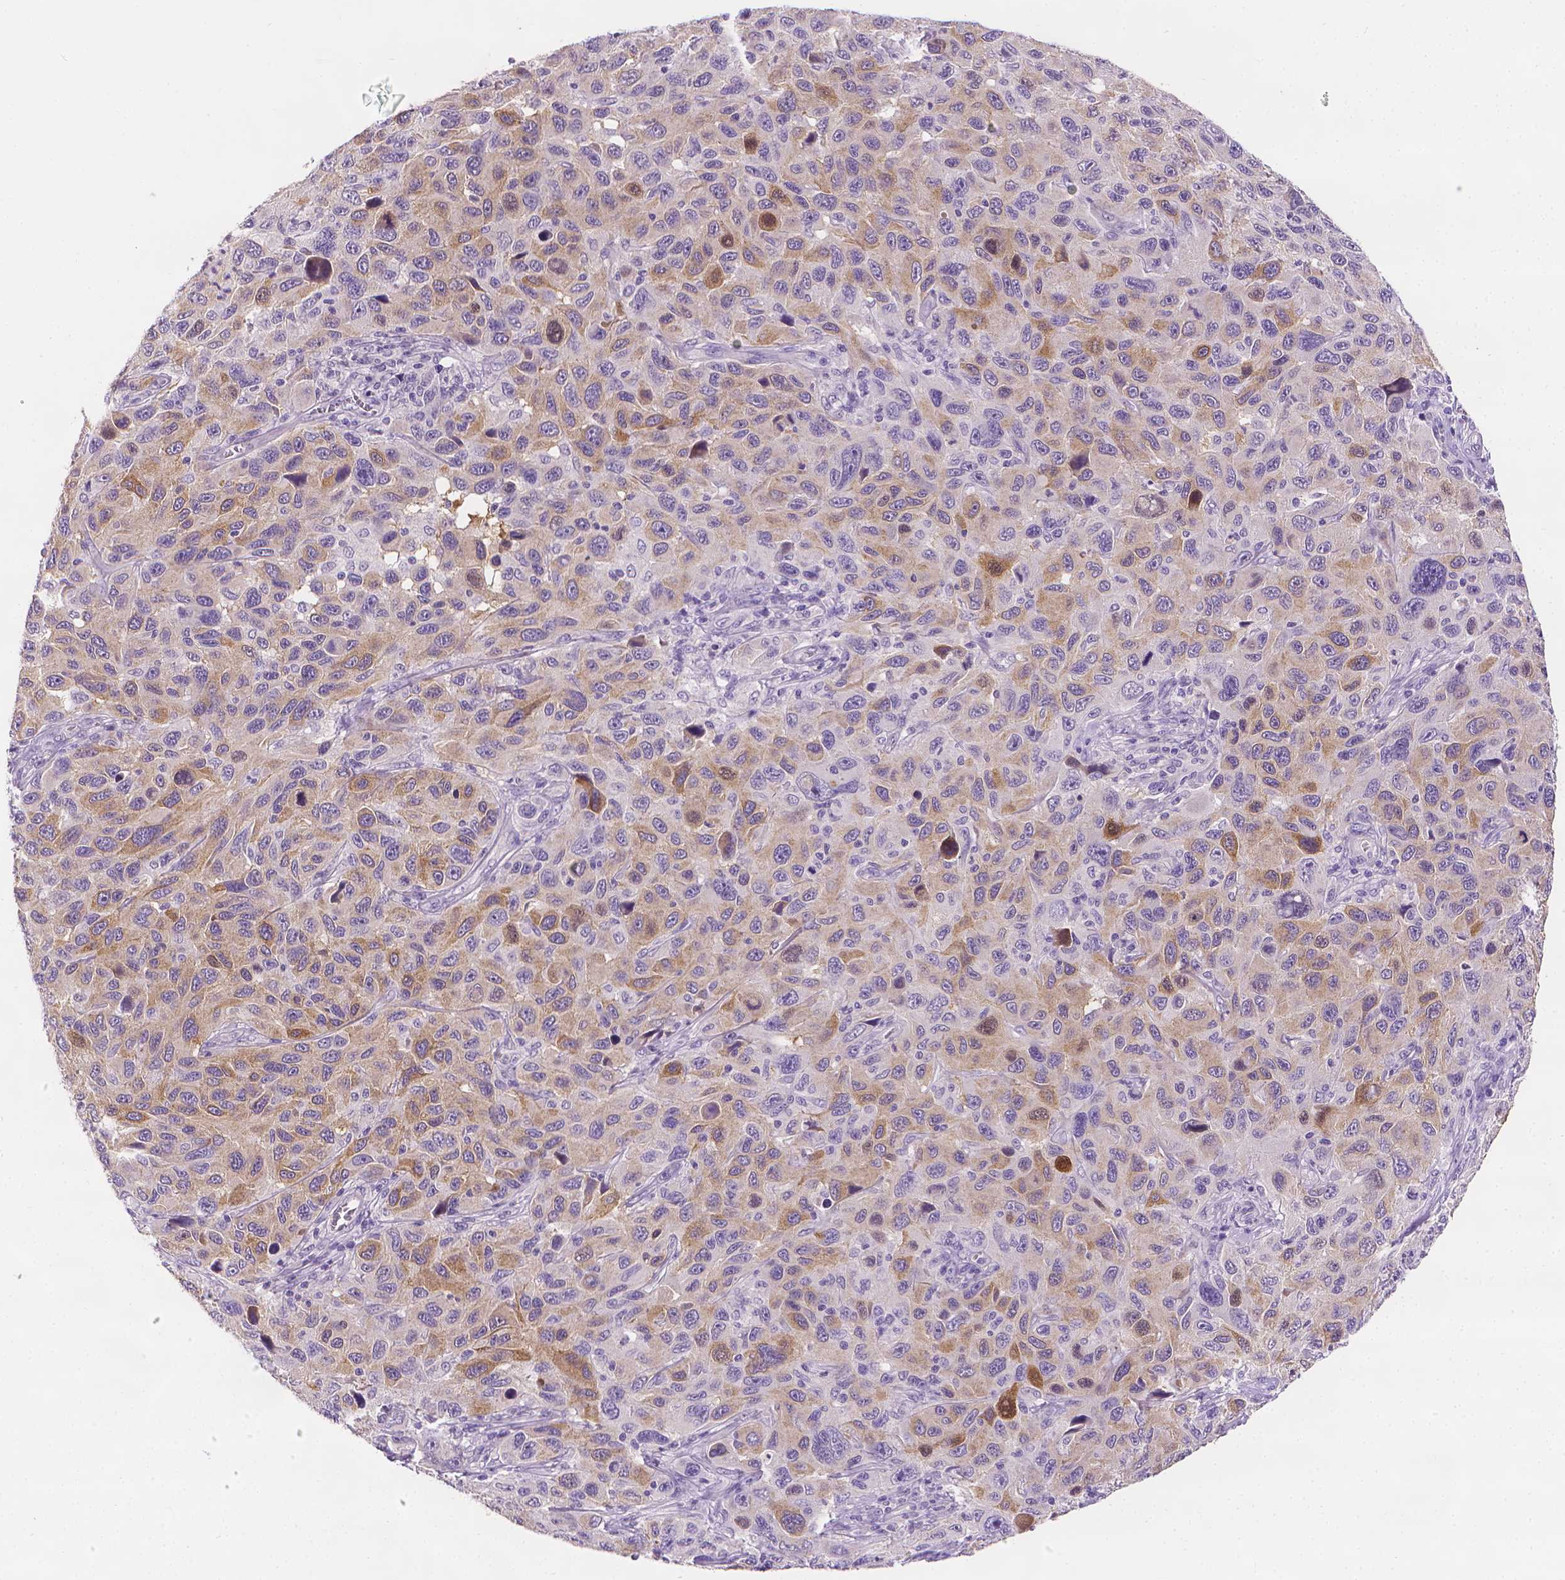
{"staining": {"intensity": "weak", "quantity": "<25%", "location": "cytoplasmic/membranous"}, "tissue": "melanoma", "cell_type": "Tumor cells", "image_type": "cancer", "snomed": [{"axis": "morphology", "description": "Malignant melanoma, NOS"}, {"axis": "topography", "description": "Skin"}], "caption": "Tumor cells are negative for protein expression in human malignant melanoma.", "gene": "FASN", "patient": {"sex": "male", "age": 53}}